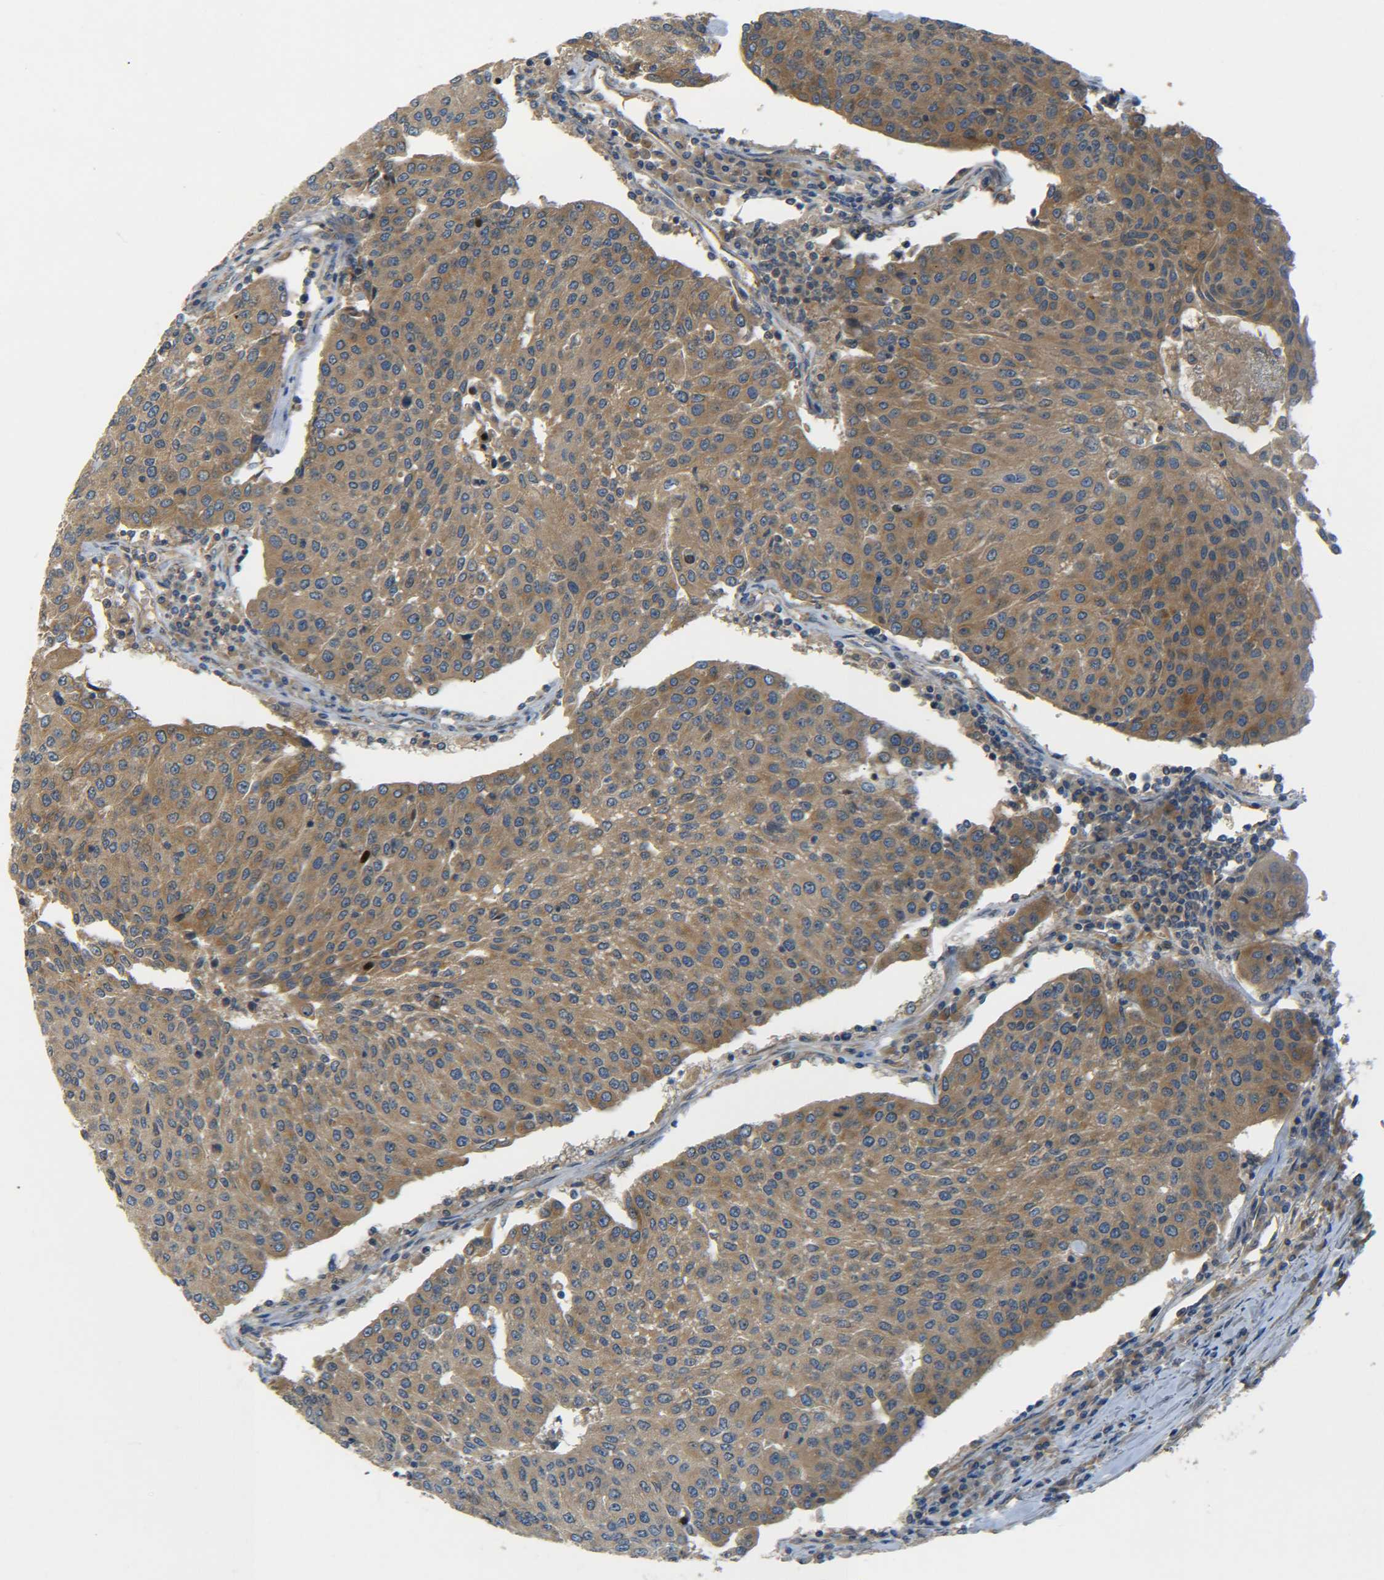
{"staining": {"intensity": "moderate", "quantity": ">75%", "location": "cytoplasmic/membranous"}, "tissue": "urothelial cancer", "cell_type": "Tumor cells", "image_type": "cancer", "snomed": [{"axis": "morphology", "description": "Urothelial carcinoma, High grade"}, {"axis": "topography", "description": "Urinary bladder"}], "caption": "Human urothelial cancer stained with a brown dye reveals moderate cytoplasmic/membranous positive expression in about >75% of tumor cells.", "gene": "LRCH3", "patient": {"sex": "female", "age": 85}}